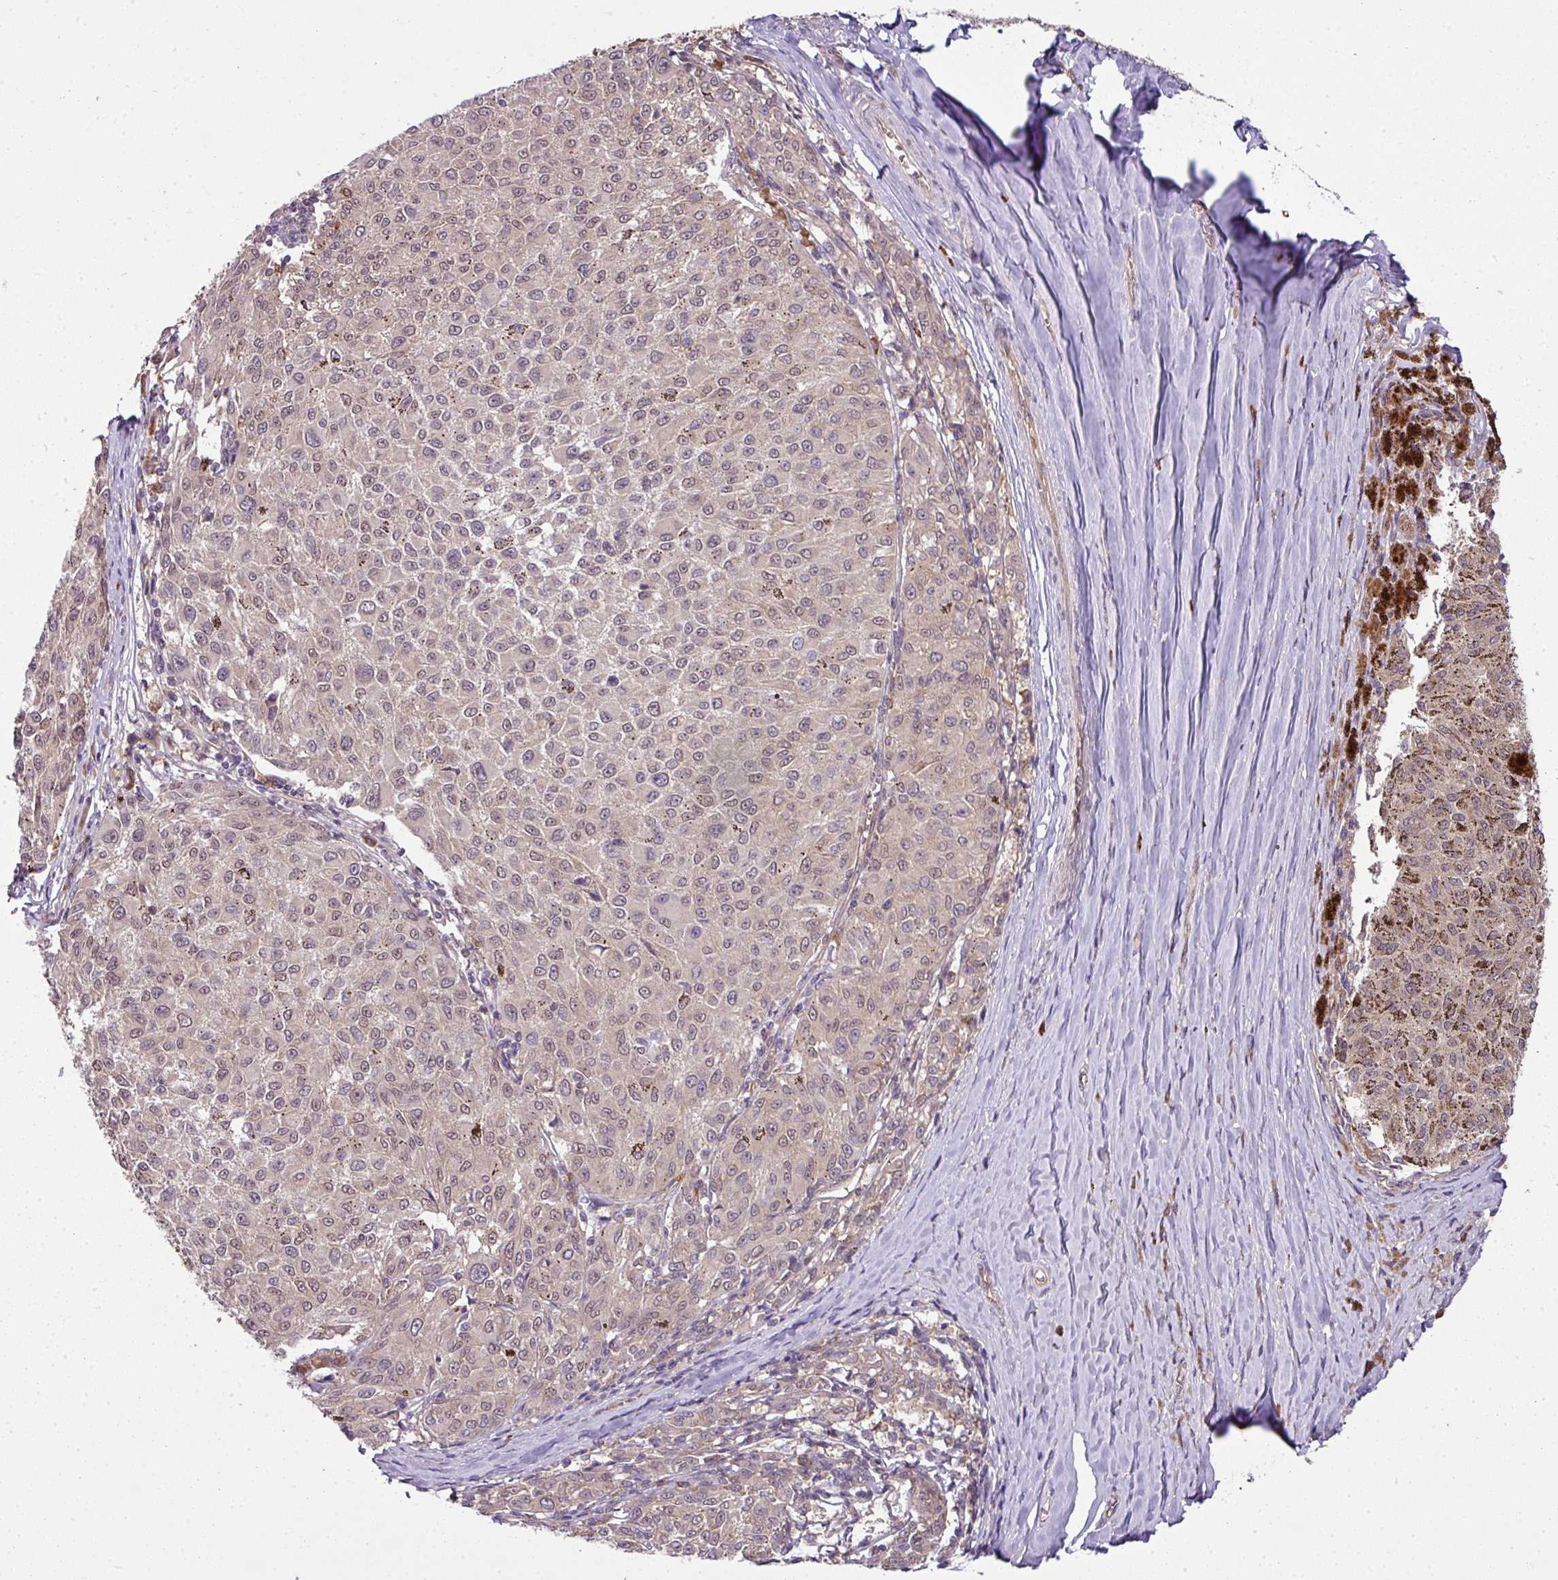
{"staining": {"intensity": "weak", "quantity": "25%-75%", "location": "cytoplasmic/membranous,nuclear"}, "tissue": "melanoma", "cell_type": "Tumor cells", "image_type": "cancer", "snomed": [{"axis": "morphology", "description": "Malignant melanoma, NOS"}, {"axis": "topography", "description": "Skin"}], "caption": "The immunohistochemical stain shows weak cytoplasmic/membranous and nuclear expression in tumor cells of malignant melanoma tissue.", "gene": "RBM4B", "patient": {"sex": "female", "age": 72}}